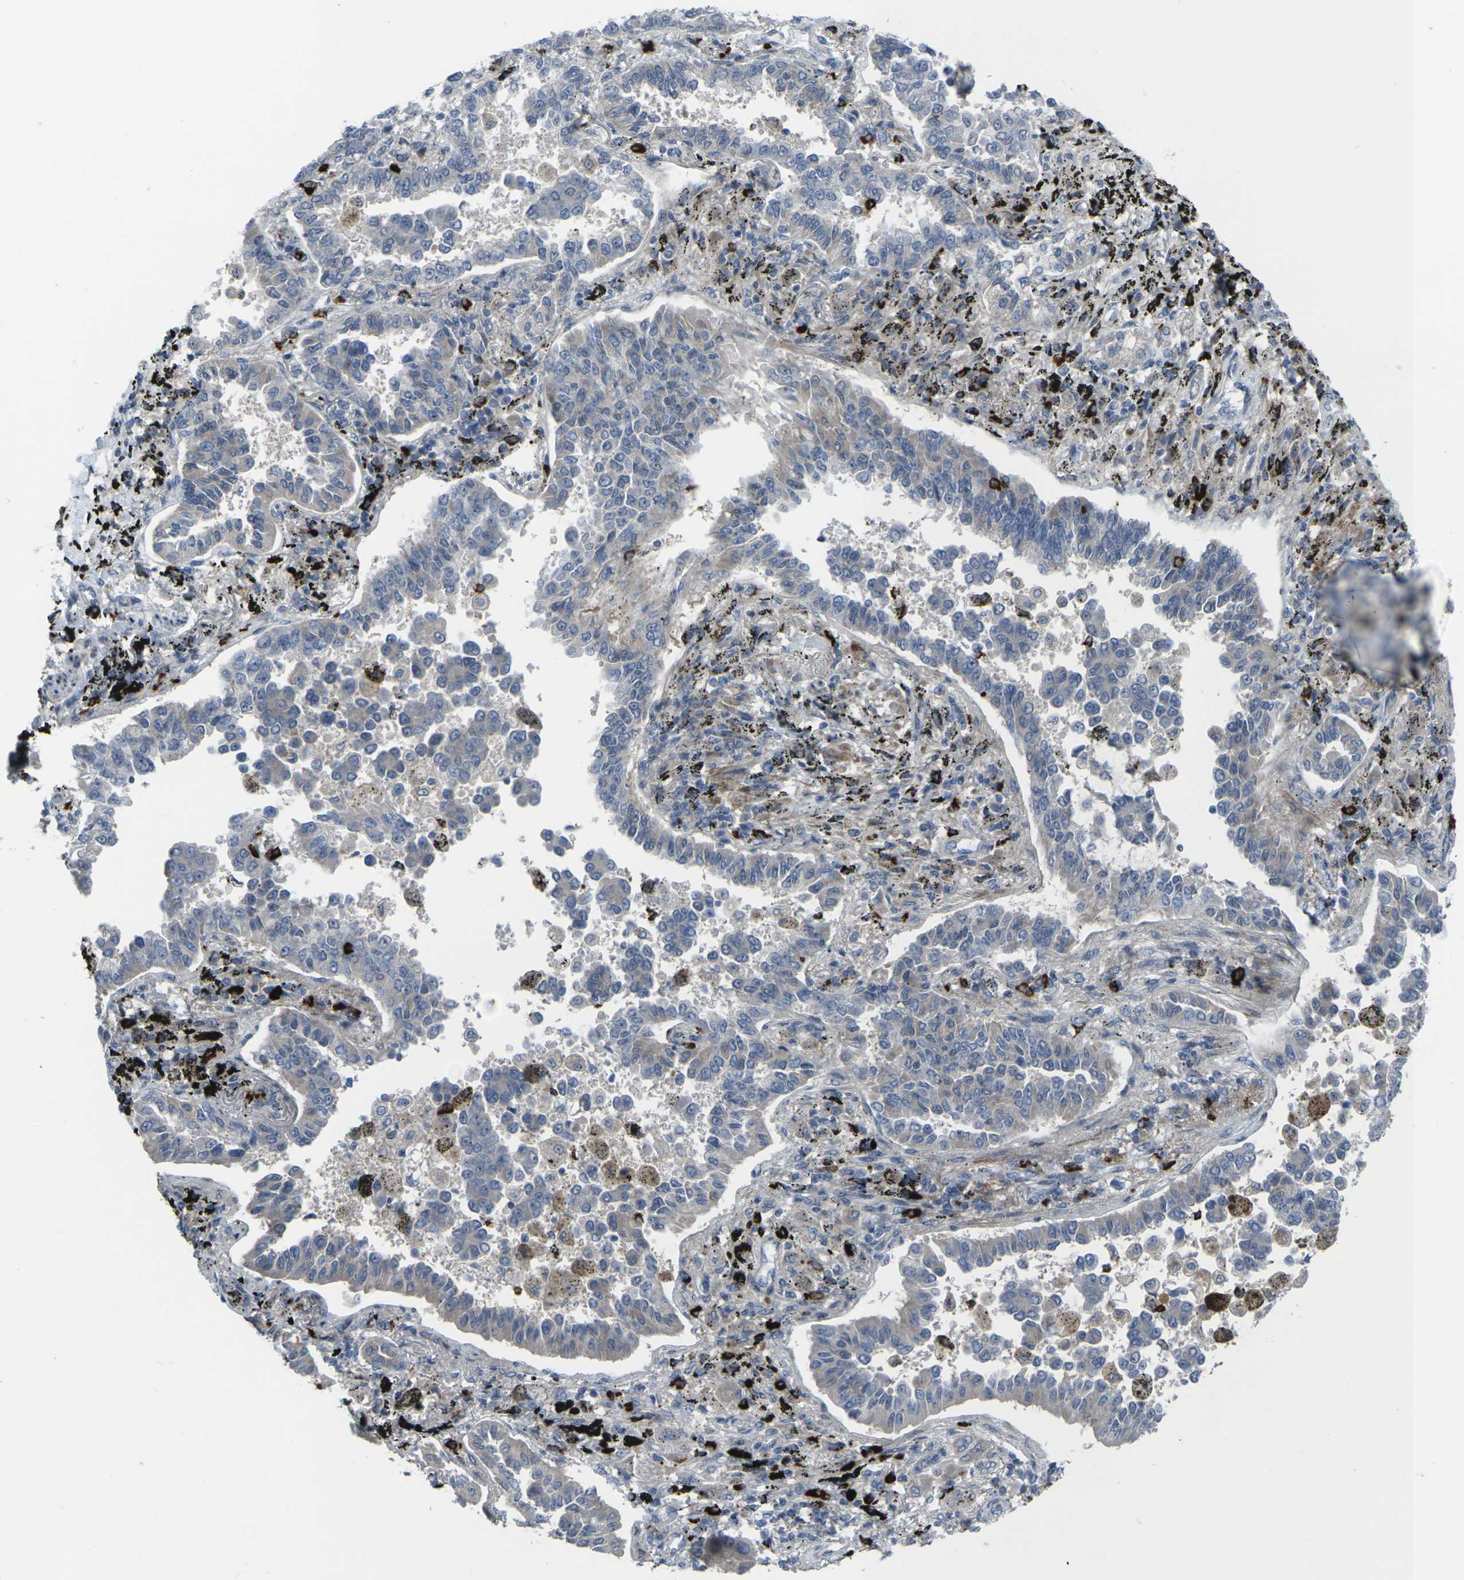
{"staining": {"intensity": "weak", "quantity": "<25%", "location": "cytoplasmic/membranous"}, "tissue": "lung cancer", "cell_type": "Tumor cells", "image_type": "cancer", "snomed": [{"axis": "morphology", "description": "Normal tissue, NOS"}, {"axis": "morphology", "description": "Adenocarcinoma, NOS"}, {"axis": "topography", "description": "Lung"}], "caption": "The photomicrograph displays no staining of tumor cells in adenocarcinoma (lung).", "gene": "CCR10", "patient": {"sex": "male", "age": 59}}